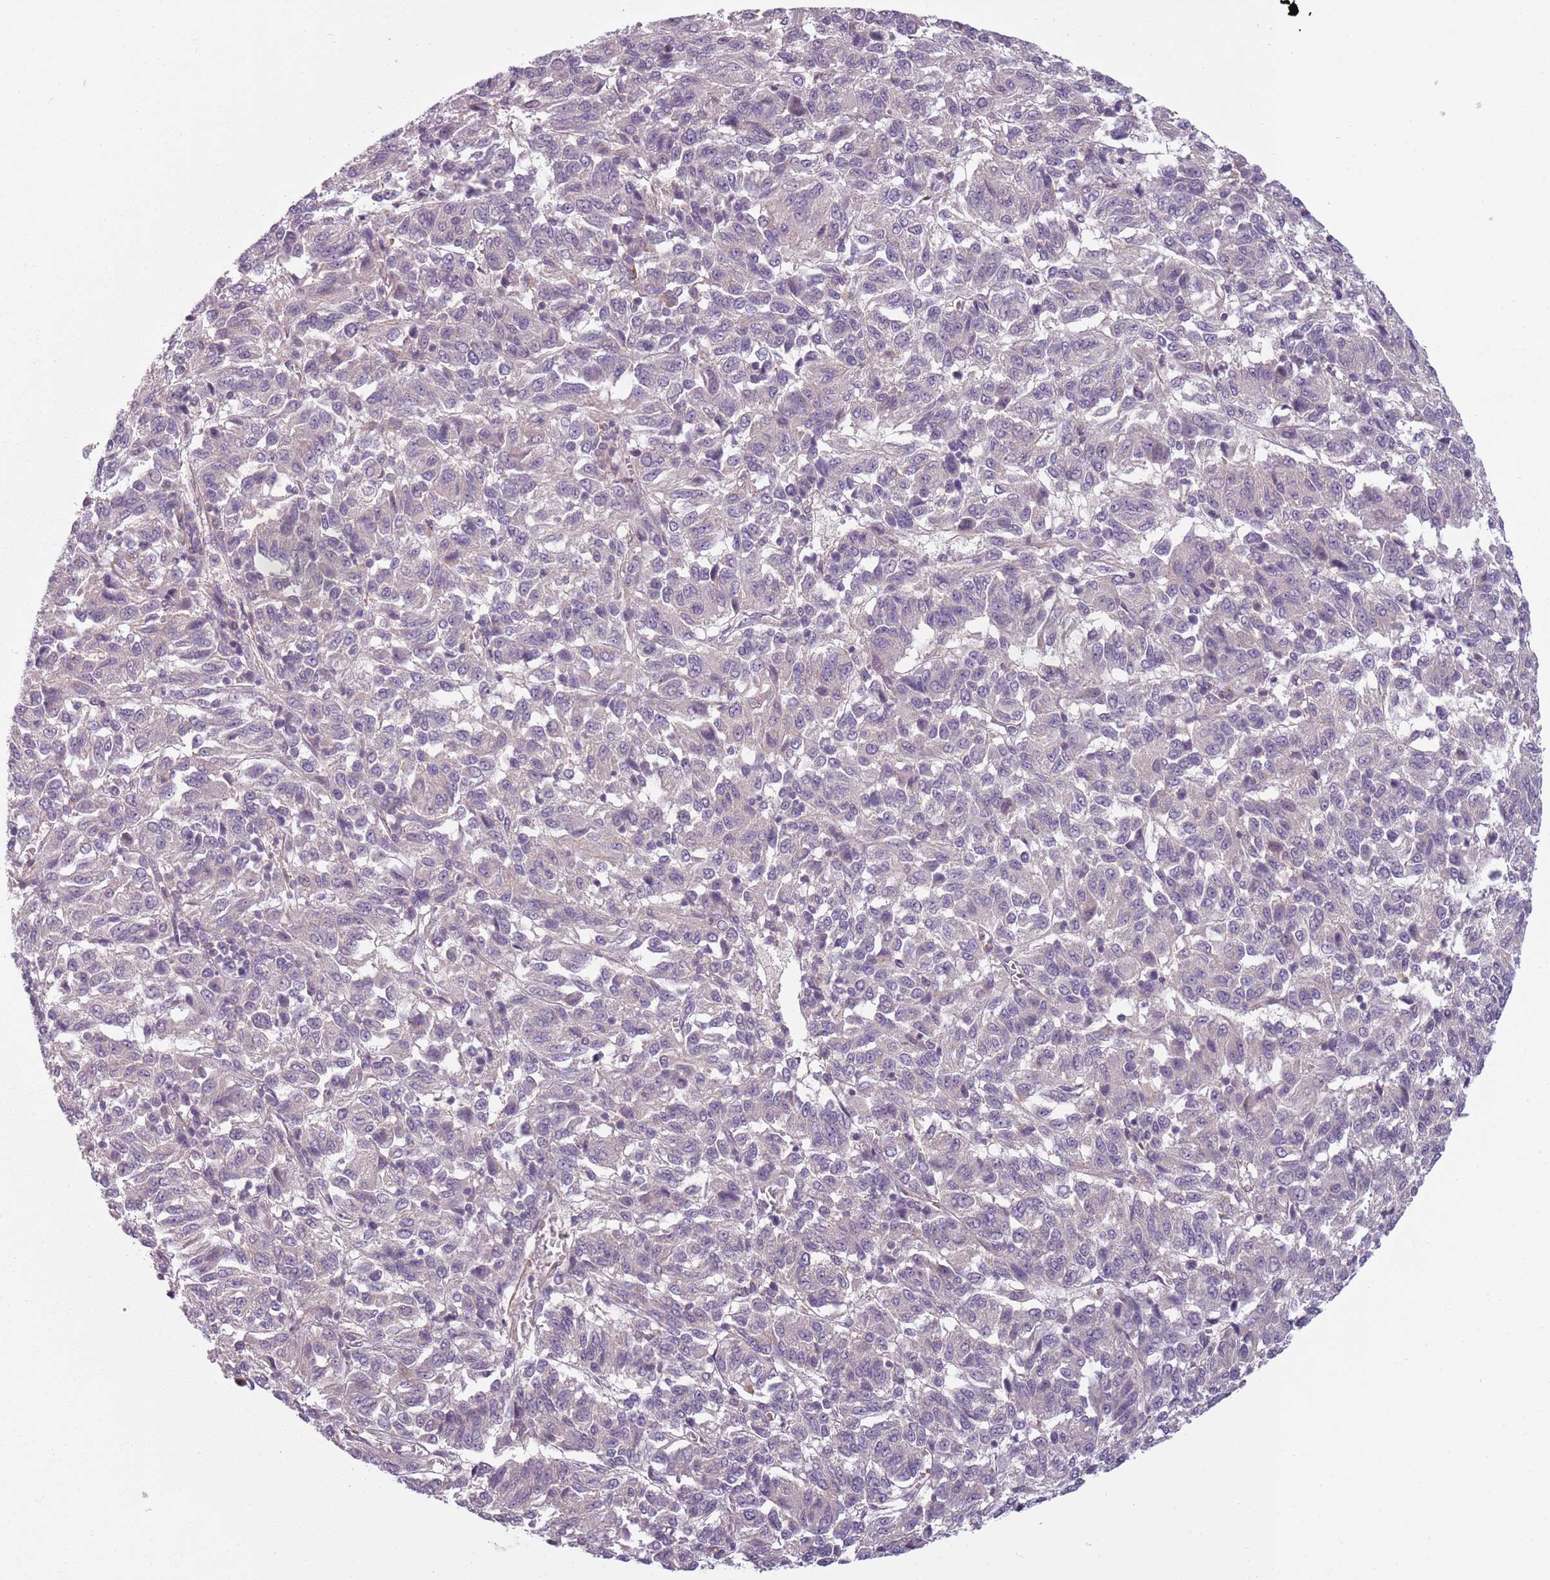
{"staining": {"intensity": "negative", "quantity": "none", "location": "none"}, "tissue": "melanoma", "cell_type": "Tumor cells", "image_type": "cancer", "snomed": [{"axis": "morphology", "description": "Malignant melanoma, Metastatic site"}, {"axis": "topography", "description": "Lung"}], "caption": "High magnification brightfield microscopy of melanoma stained with DAB (brown) and counterstained with hematoxylin (blue): tumor cells show no significant expression.", "gene": "TLCD2", "patient": {"sex": "male", "age": 64}}